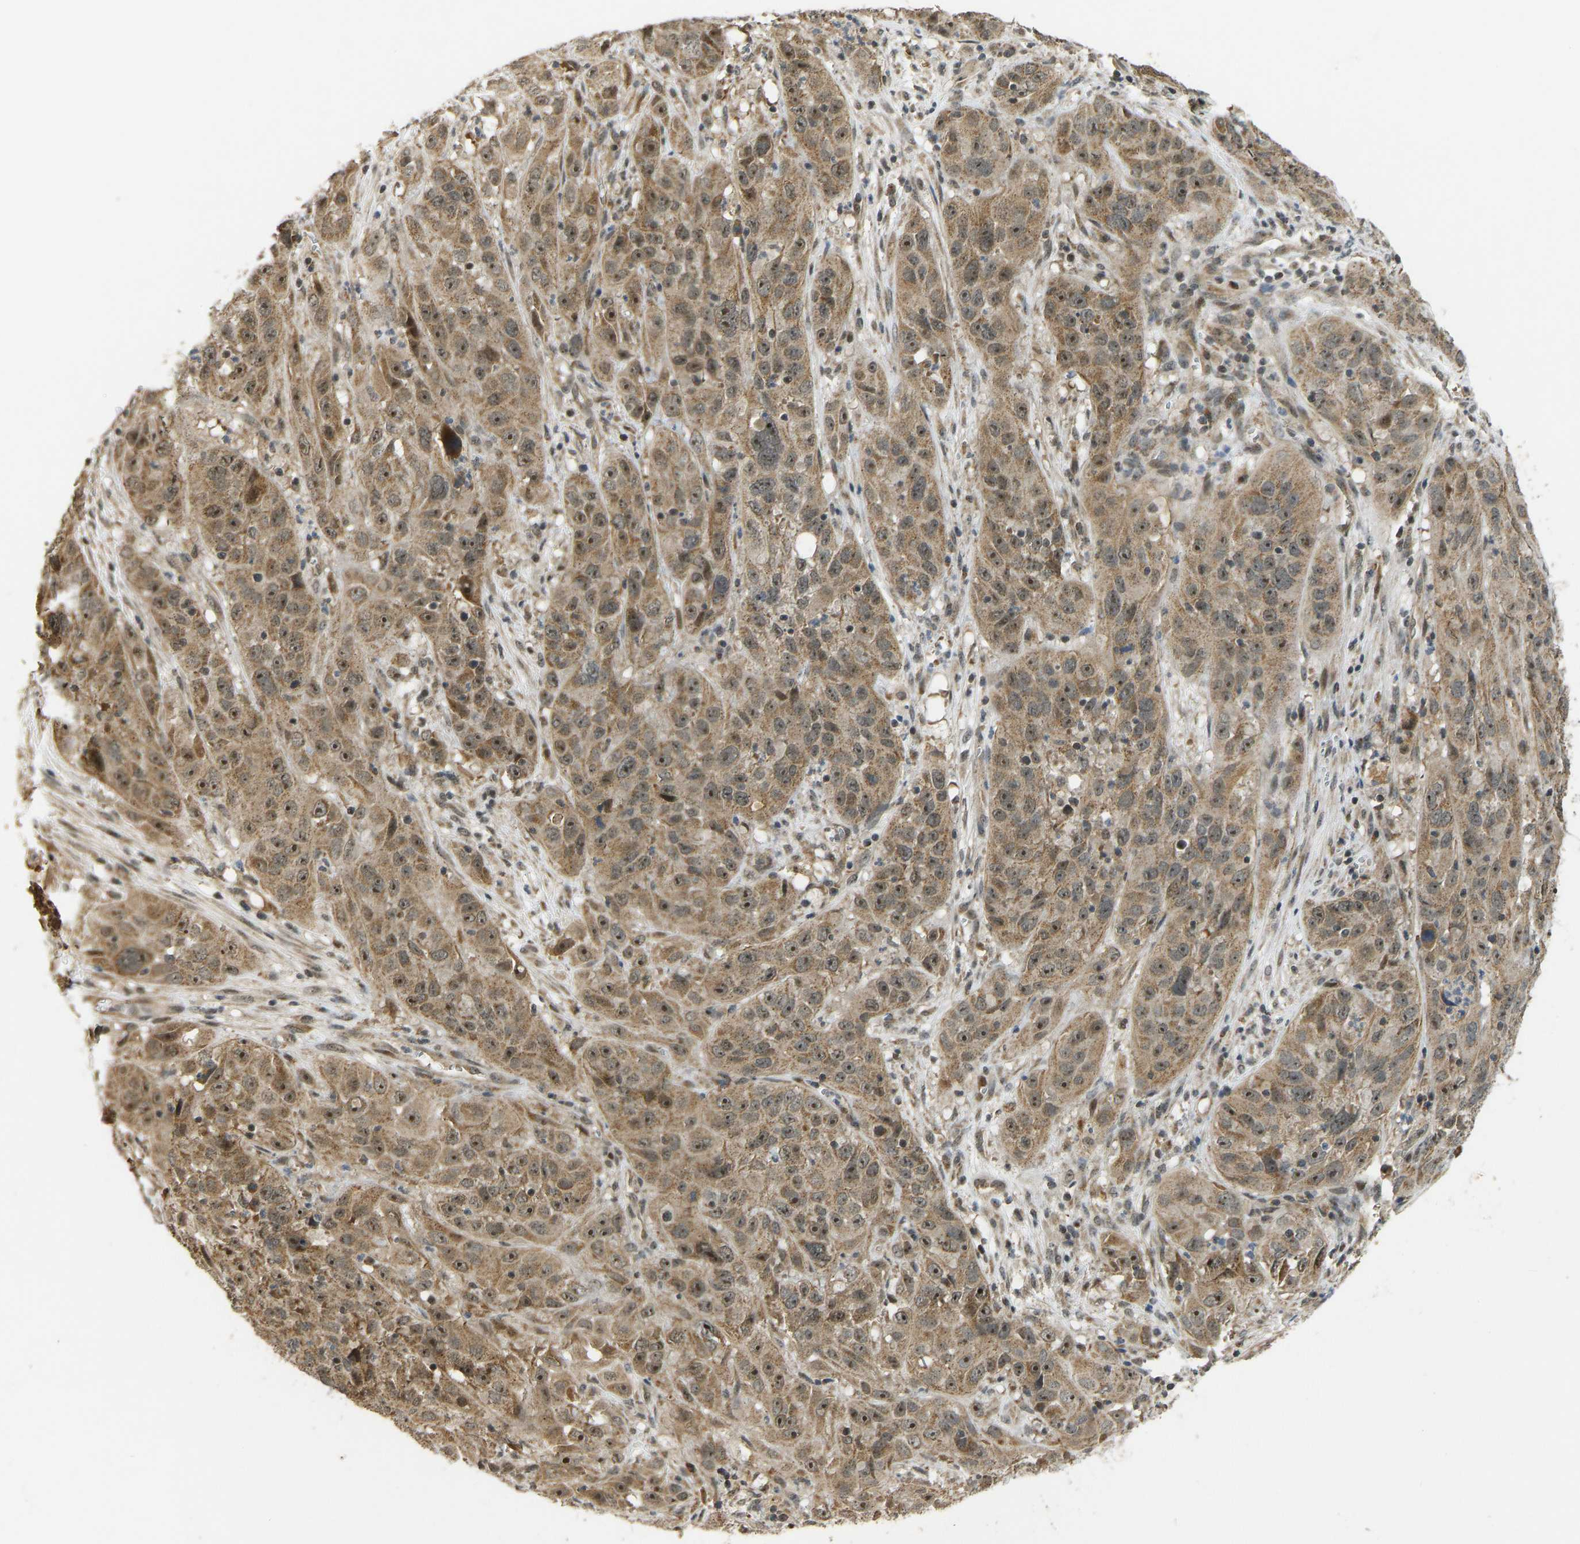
{"staining": {"intensity": "moderate", "quantity": ">75%", "location": "cytoplasmic/membranous,nuclear"}, "tissue": "cervical cancer", "cell_type": "Tumor cells", "image_type": "cancer", "snomed": [{"axis": "morphology", "description": "Squamous cell carcinoma, NOS"}, {"axis": "topography", "description": "Cervix"}], "caption": "Approximately >75% of tumor cells in human cervical cancer (squamous cell carcinoma) reveal moderate cytoplasmic/membranous and nuclear protein expression as visualized by brown immunohistochemical staining.", "gene": "ACADS", "patient": {"sex": "female", "age": 32}}